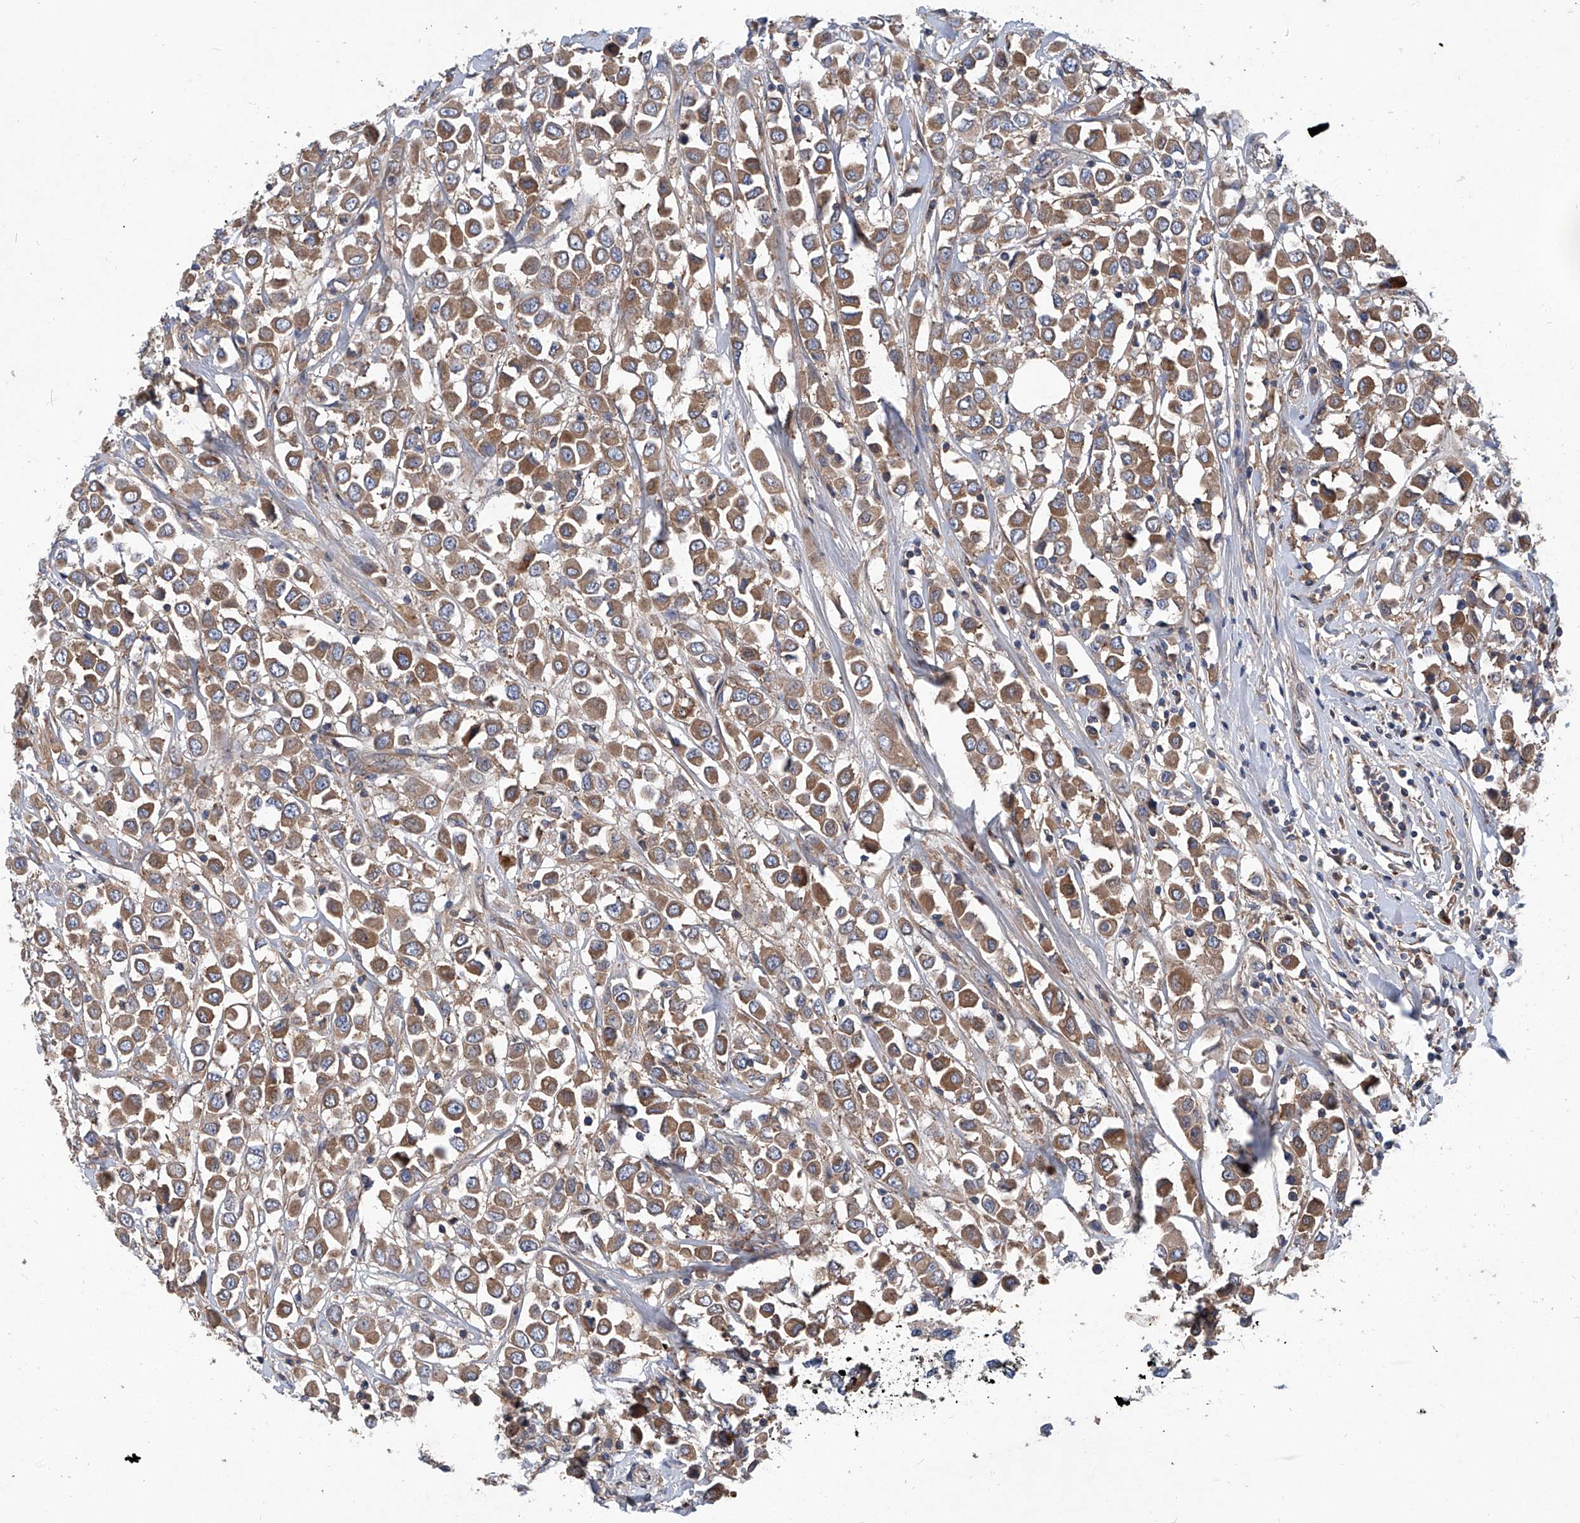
{"staining": {"intensity": "moderate", "quantity": ">75%", "location": "cytoplasmic/membranous"}, "tissue": "breast cancer", "cell_type": "Tumor cells", "image_type": "cancer", "snomed": [{"axis": "morphology", "description": "Duct carcinoma"}, {"axis": "topography", "description": "Breast"}], "caption": "Infiltrating ductal carcinoma (breast) stained with DAB immunohistochemistry (IHC) demonstrates medium levels of moderate cytoplasmic/membranous expression in approximately >75% of tumor cells. Immunohistochemistry (ihc) stains the protein in brown and the nuclei are stained blue.", "gene": "ASCC3", "patient": {"sex": "female", "age": 61}}